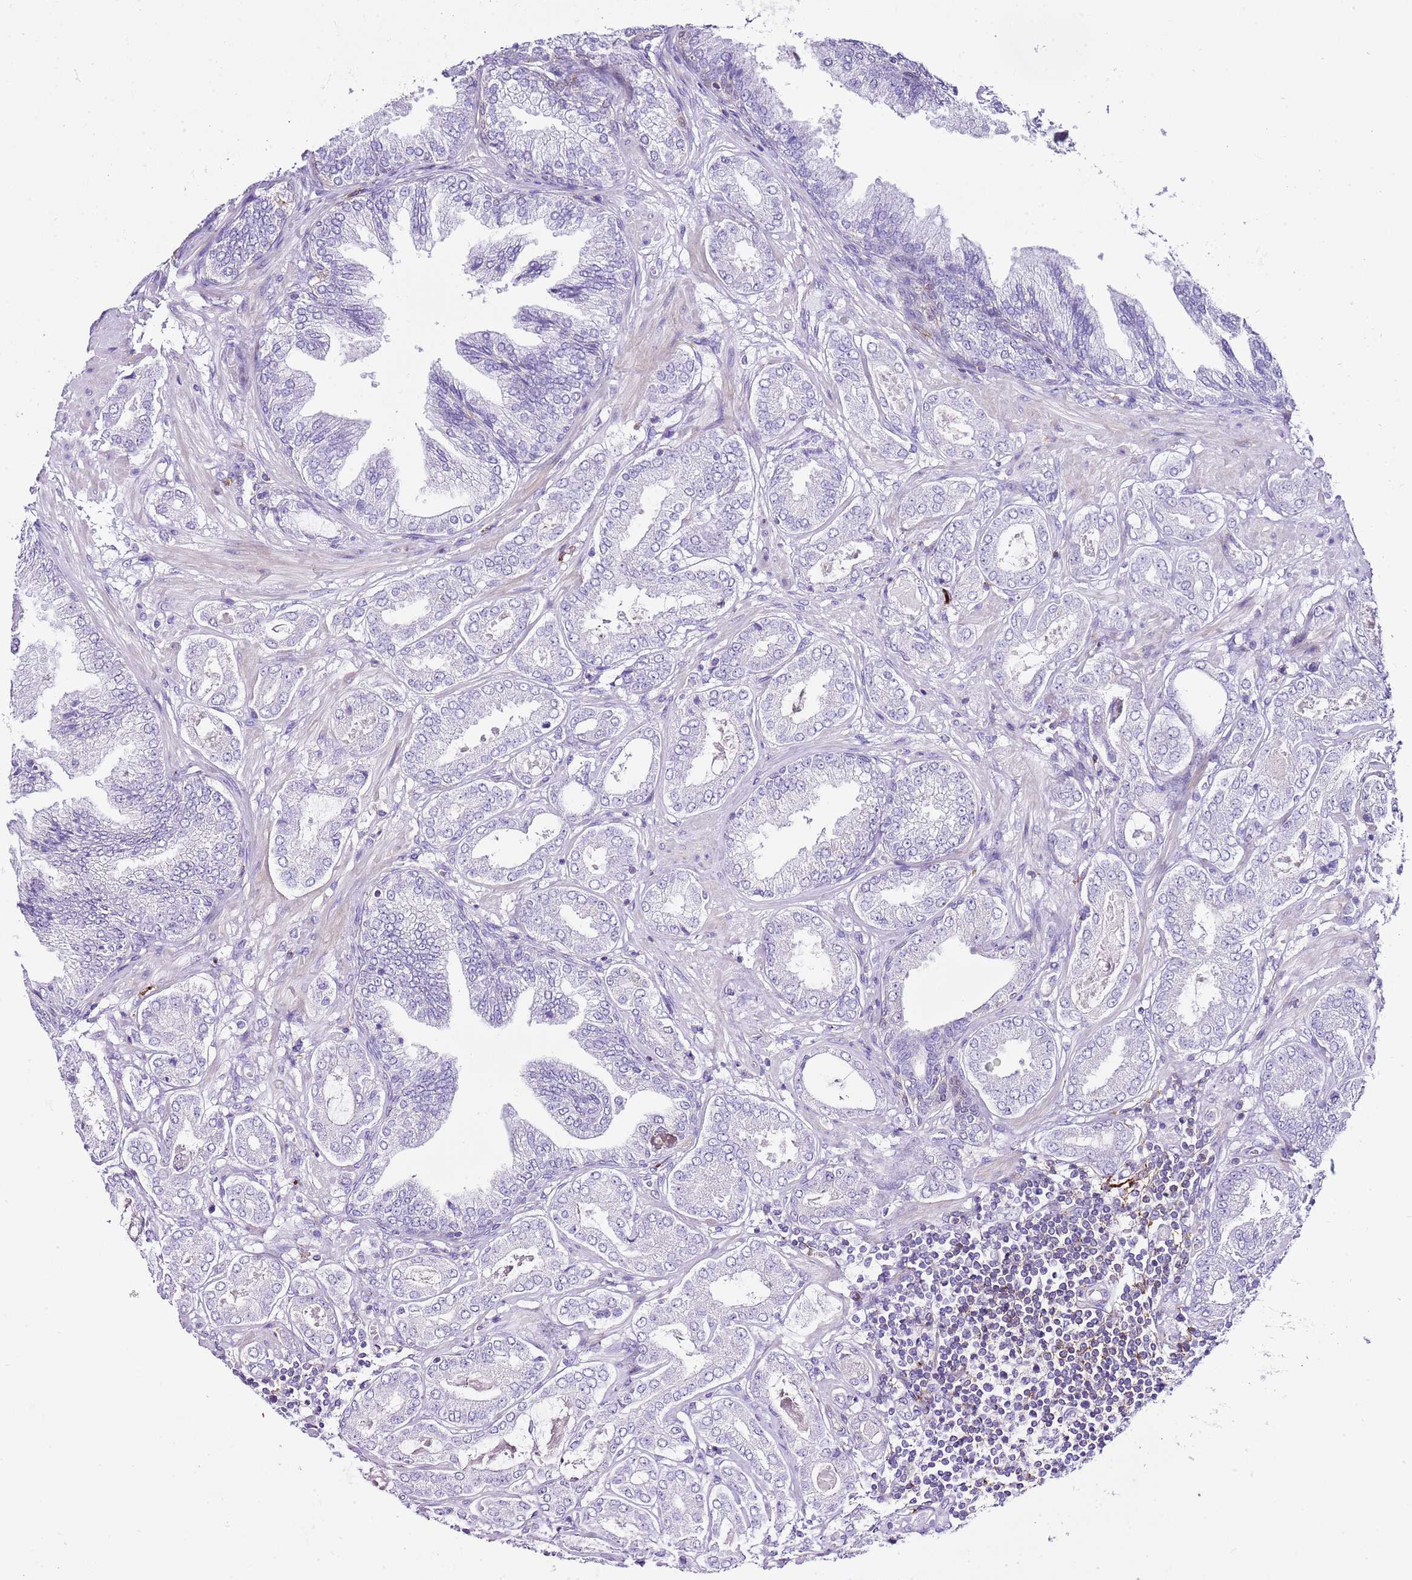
{"staining": {"intensity": "negative", "quantity": "none", "location": "none"}, "tissue": "prostate cancer", "cell_type": "Tumor cells", "image_type": "cancer", "snomed": [{"axis": "morphology", "description": "Adenocarcinoma, Low grade"}, {"axis": "topography", "description": "Prostate"}], "caption": "Immunohistochemistry (IHC) of prostate low-grade adenocarcinoma displays no staining in tumor cells. (DAB (3,3'-diaminobenzidine) immunohistochemistry (IHC) visualized using brightfield microscopy, high magnification).", "gene": "ALDH3A1", "patient": {"sex": "male", "age": 63}}